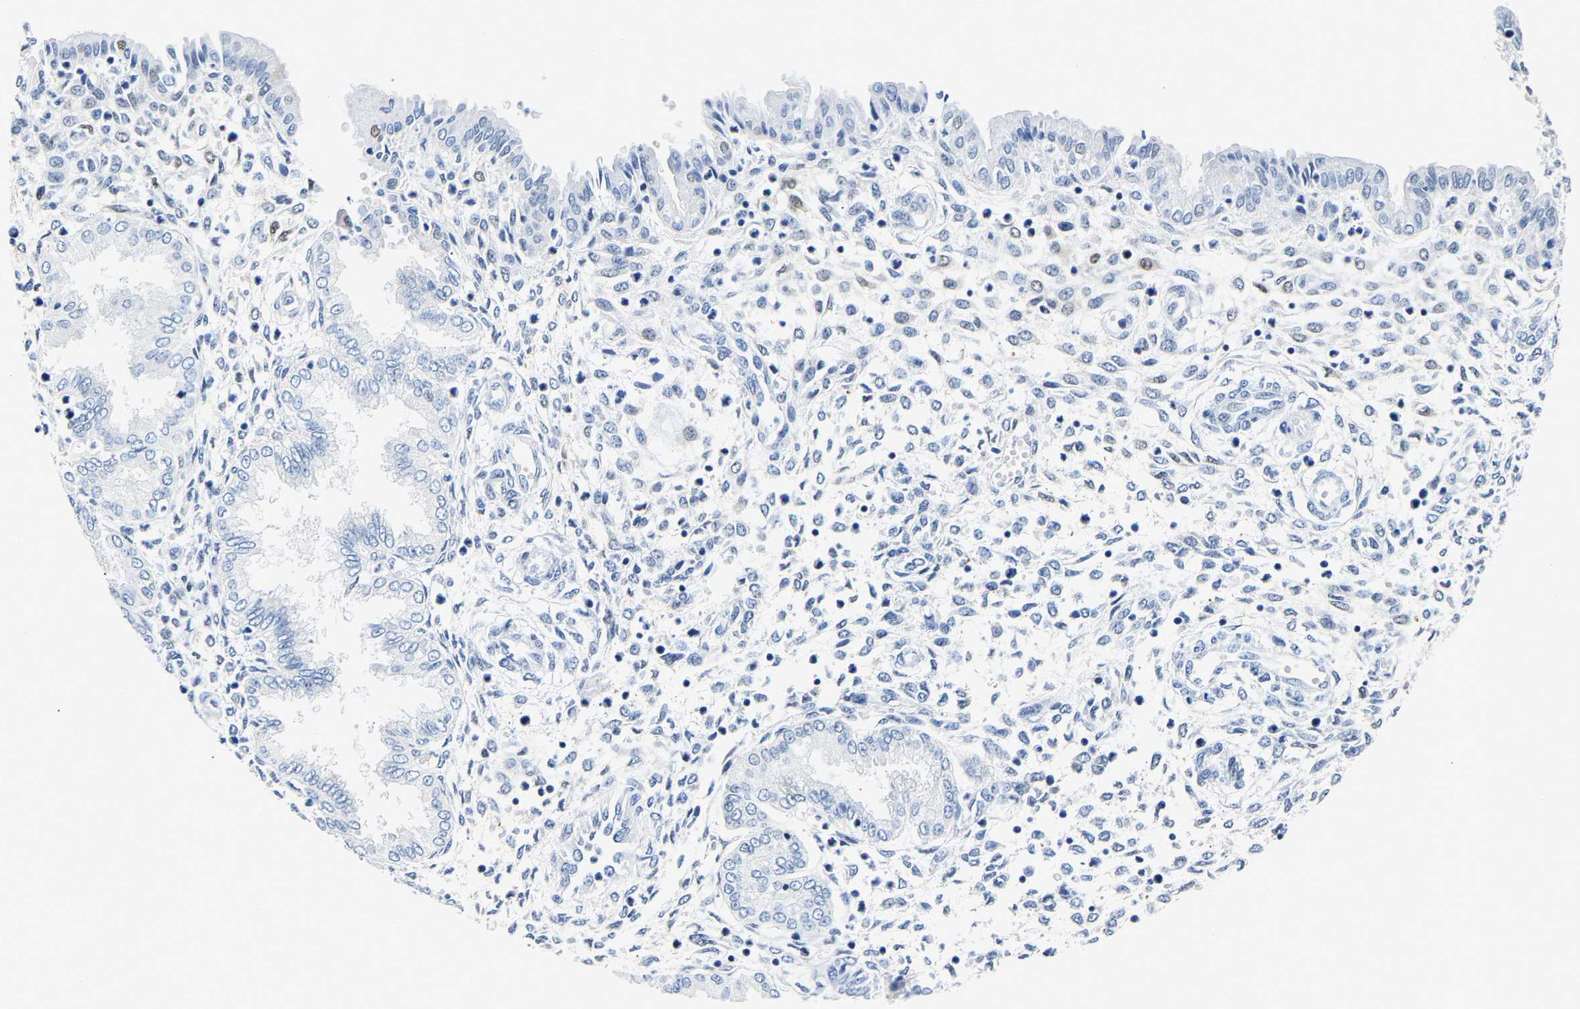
{"staining": {"intensity": "negative", "quantity": "none", "location": "none"}, "tissue": "endometrium", "cell_type": "Cells in endometrial stroma", "image_type": "normal", "snomed": [{"axis": "morphology", "description": "Normal tissue, NOS"}, {"axis": "topography", "description": "Endometrium"}], "caption": "There is no significant staining in cells in endometrial stroma of endometrium. (Stains: DAB (3,3'-diaminobenzidine) immunohistochemistry (IHC) with hematoxylin counter stain, Microscopy: brightfield microscopy at high magnification).", "gene": "UCHL3", "patient": {"sex": "female", "age": 33}}